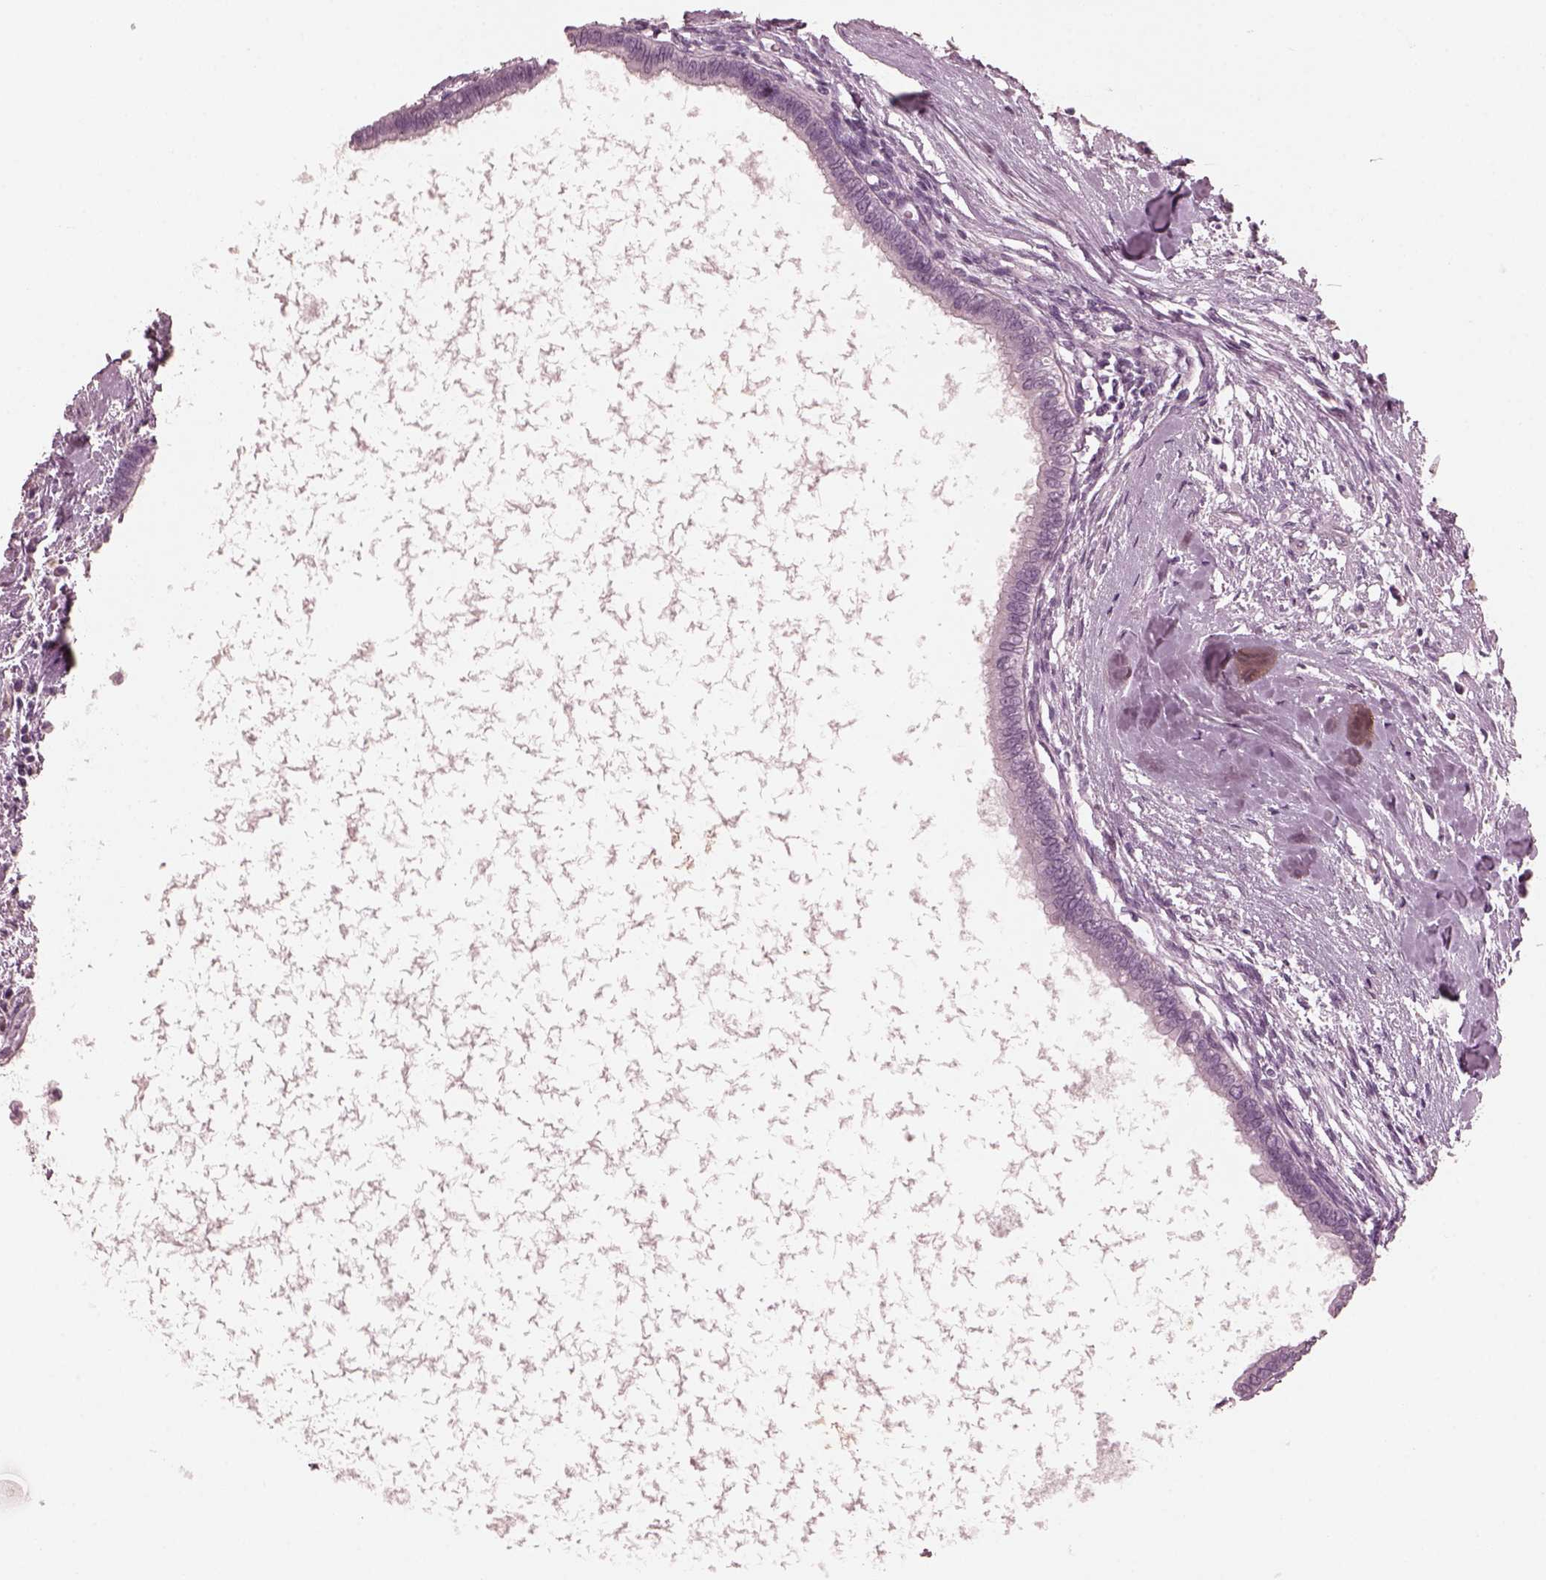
{"staining": {"intensity": "negative", "quantity": "none", "location": "none"}, "tissue": "testis cancer", "cell_type": "Tumor cells", "image_type": "cancer", "snomed": [{"axis": "morphology", "description": "Carcinoma, Embryonal, NOS"}, {"axis": "topography", "description": "Testis"}], "caption": "This micrograph is of embryonal carcinoma (testis) stained with immunohistochemistry (IHC) to label a protein in brown with the nuclei are counter-stained blue. There is no positivity in tumor cells.", "gene": "CGA", "patient": {"sex": "male", "age": 37}}